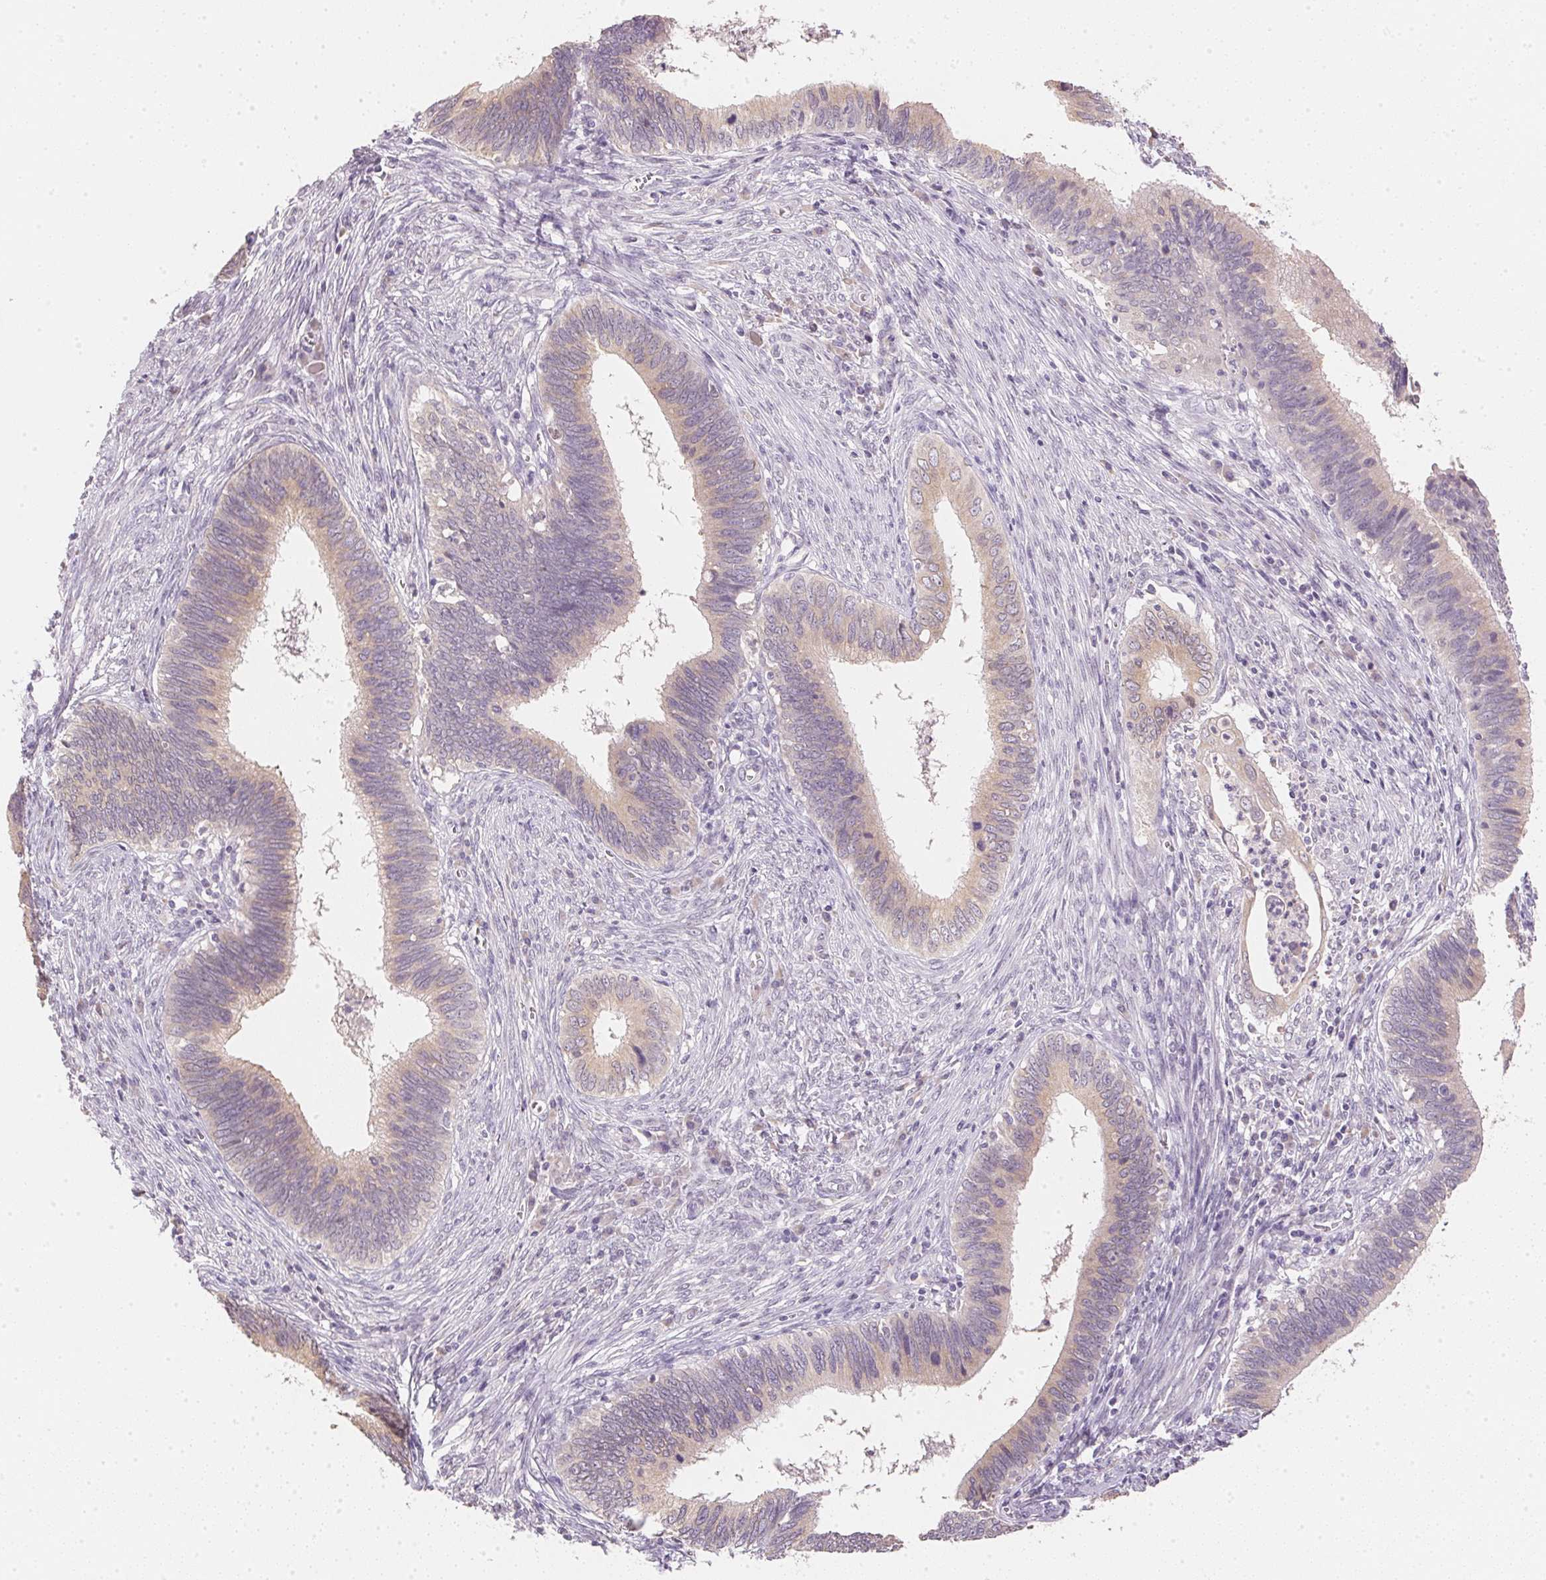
{"staining": {"intensity": "weak", "quantity": "25%-75%", "location": "cytoplasmic/membranous"}, "tissue": "cervical cancer", "cell_type": "Tumor cells", "image_type": "cancer", "snomed": [{"axis": "morphology", "description": "Adenocarcinoma, NOS"}, {"axis": "topography", "description": "Cervix"}], "caption": "DAB immunohistochemical staining of human cervical cancer exhibits weak cytoplasmic/membranous protein positivity in approximately 25%-75% of tumor cells. (DAB (3,3'-diaminobenzidine) = brown stain, brightfield microscopy at high magnification).", "gene": "DHCR24", "patient": {"sex": "female", "age": 42}}